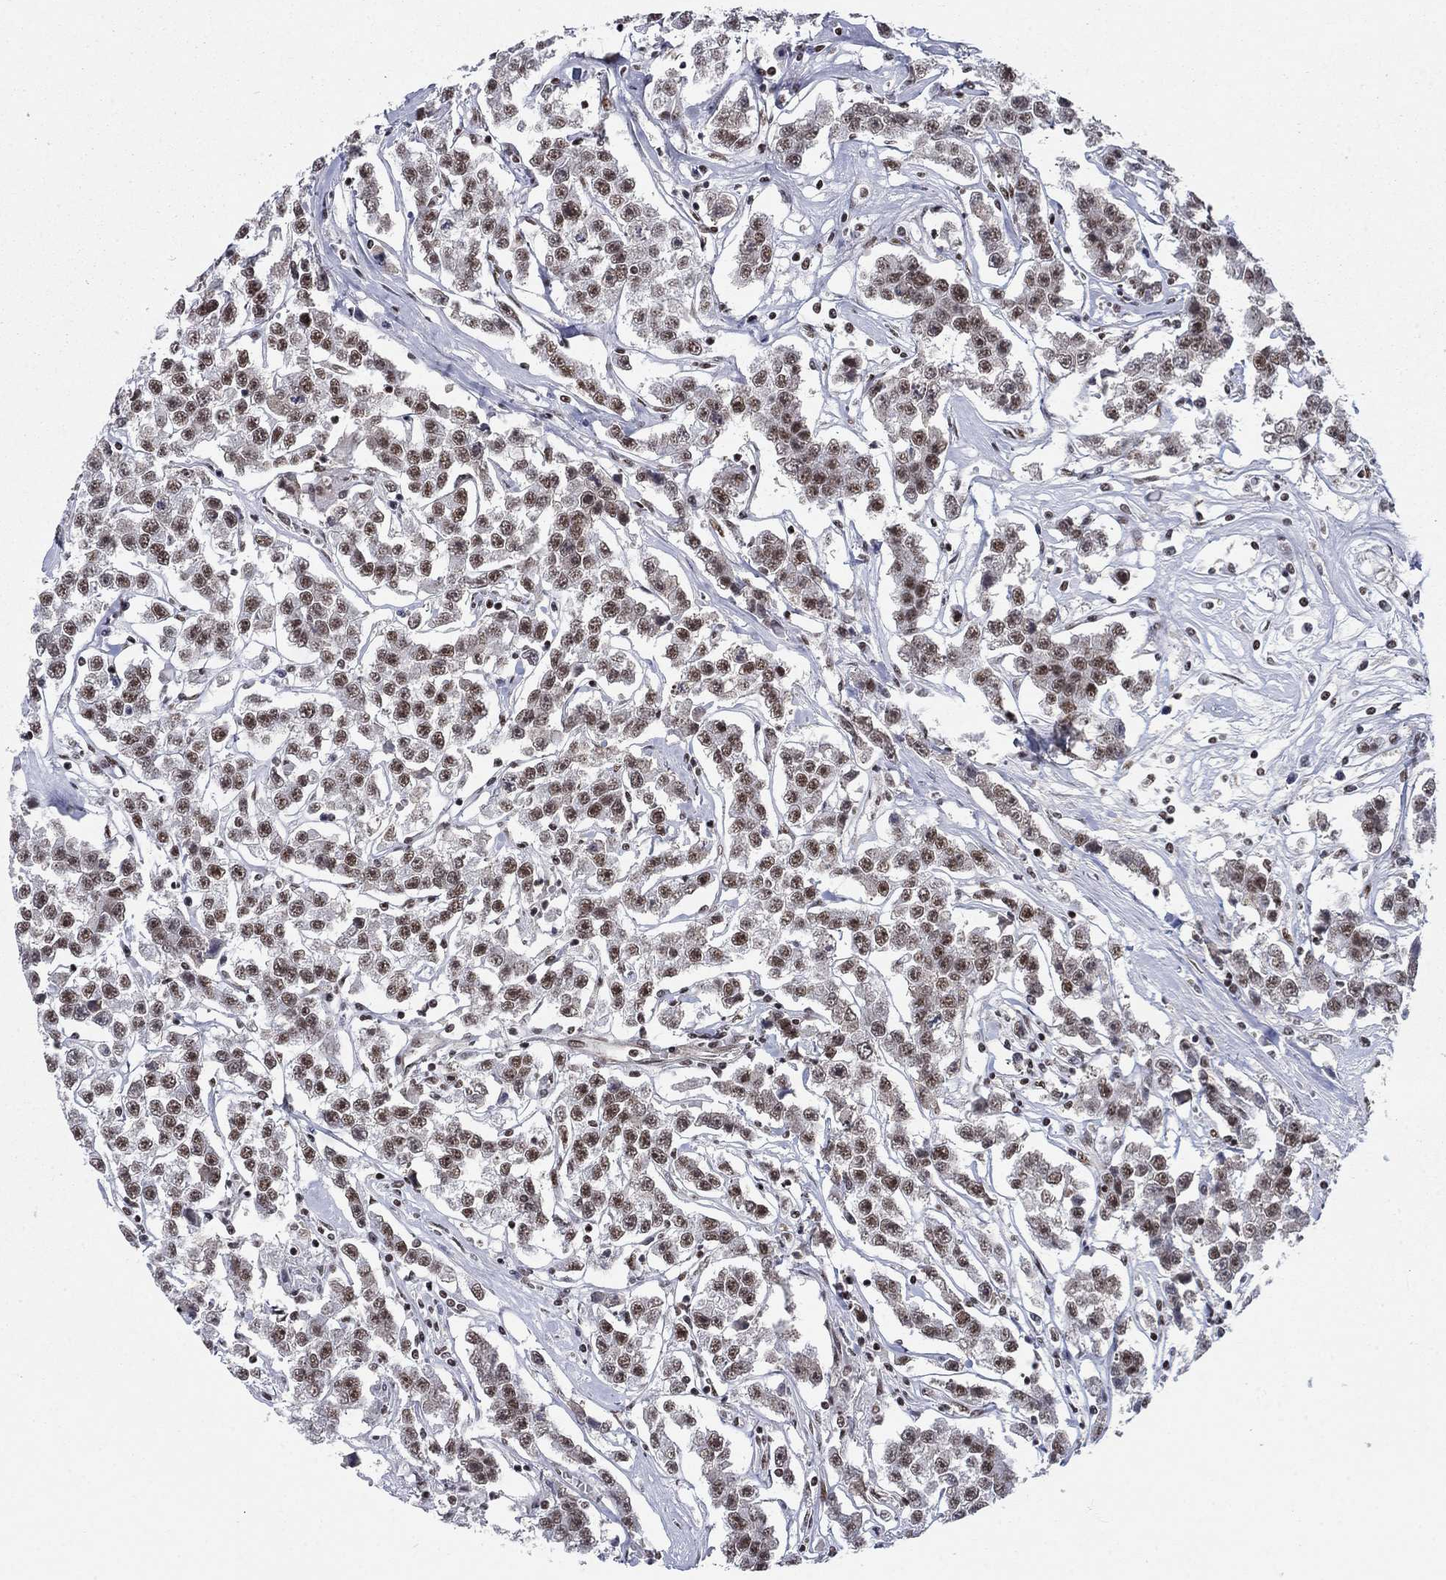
{"staining": {"intensity": "moderate", "quantity": "25%-75%", "location": "nuclear"}, "tissue": "testis cancer", "cell_type": "Tumor cells", "image_type": "cancer", "snomed": [{"axis": "morphology", "description": "Seminoma, NOS"}, {"axis": "topography", "description": "Testis"}], "caption": "Immunohistochemistry (IHC) of human testis cancer displays medium levels of moderate nuclear expression in about 25%-75% of tumor cells.", "gene": "RPRD1B", "patient": {"sex": "male", "age": 59}}